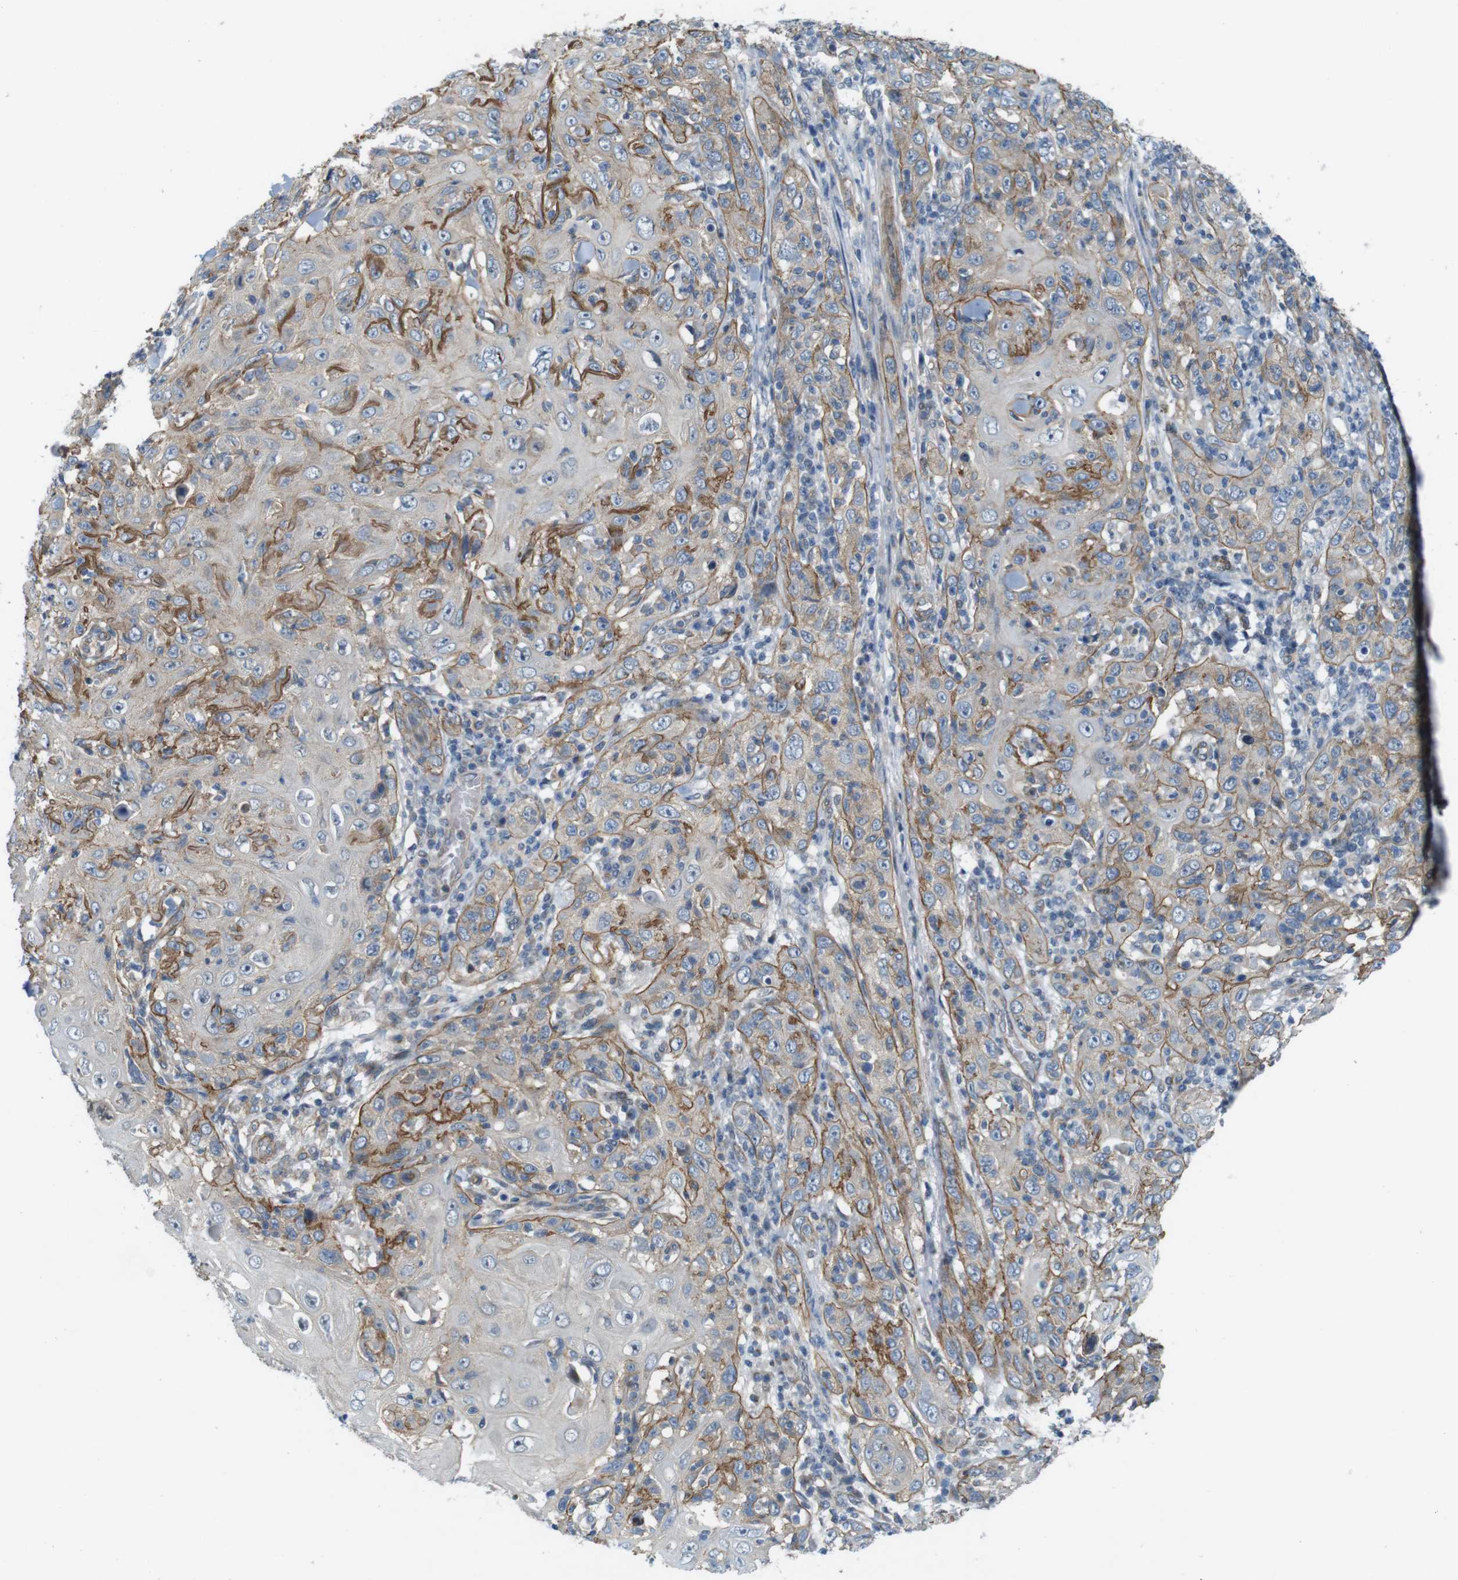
{"staining": {"intensity": "weak", "quantity": ">75%", "location": "cytoplasmic/membranous"}, "tissue": "skin cancer", "cell_type": "Tumor cells", "image_type": "cancer", "snomed": [{"axis": "morphology", "description": "Squamous cell carcinoma, NOS"}, {"axis": "topography", "description": "Skin"}], "caption": "Protein staining reveals weak cytoplasmic/membranous positivity in approximately >75% of tumor cells in skin cancer (squamous cell carcinoma). (brown staining indicates protein expression, while blue staining denotes nuclei).", "gene": "SKI", "patient": {"sex": "female", "age": 88}}